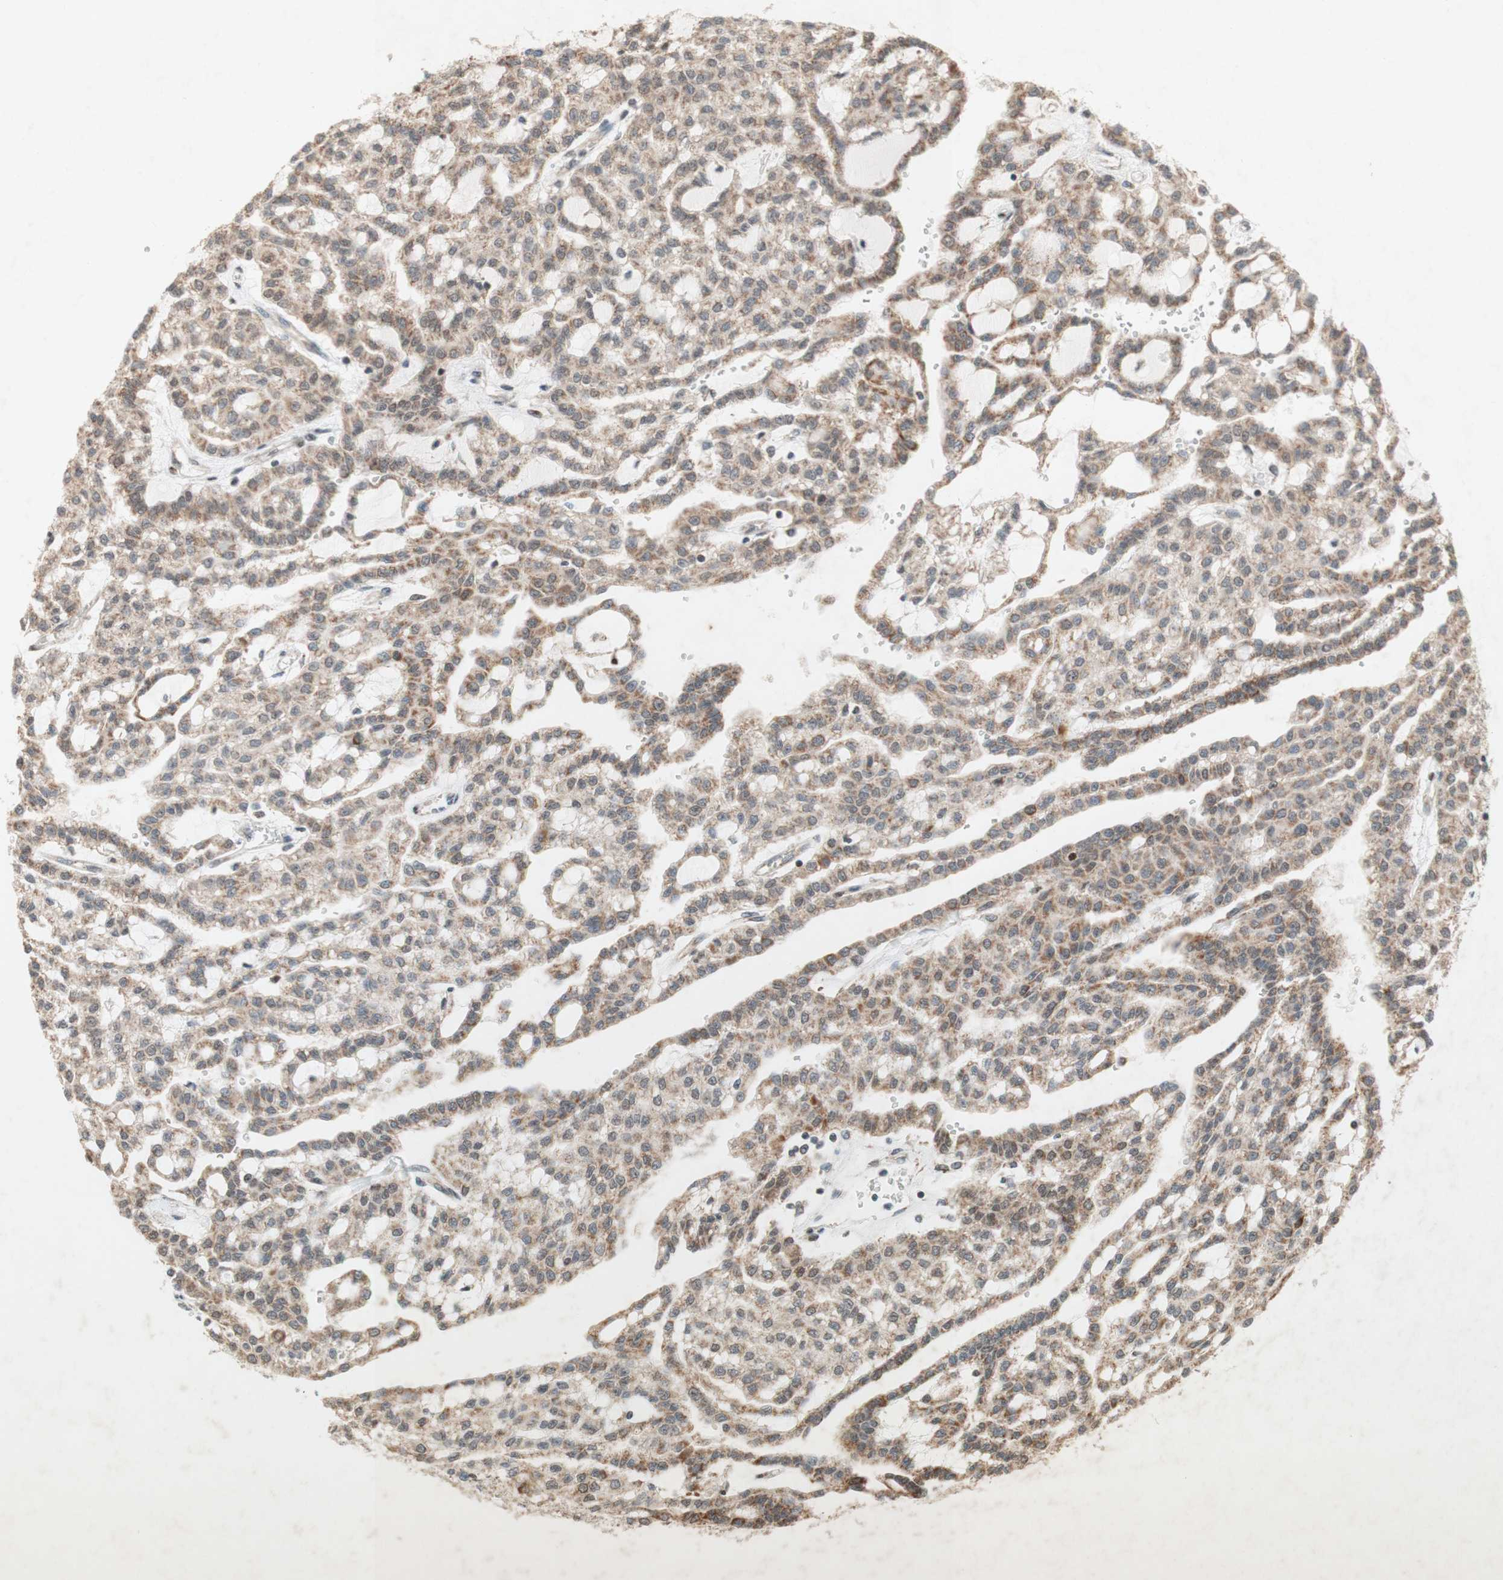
{"staining": {"intensity": "weak", "quantity": ">75%", "location": "cytoplasmic/membranous"}, "tissue": "renal cancer", "cell_type": "Tumor cells", "image_type": "cancer", "snomed": [{"axis": "morphology", "description": "Adenocarcinoma, NOS"}, {"axis": "topography", "description": "Kidney"}], "caption": "About >75% of tumor cells in human renal cancer demonstrate weak cytoplasmic/membranous protein expression as visualized by brown immunohistochemical staining.", "gene": "DNMT3A", "patient": {"sex": "male", "age": 63}}